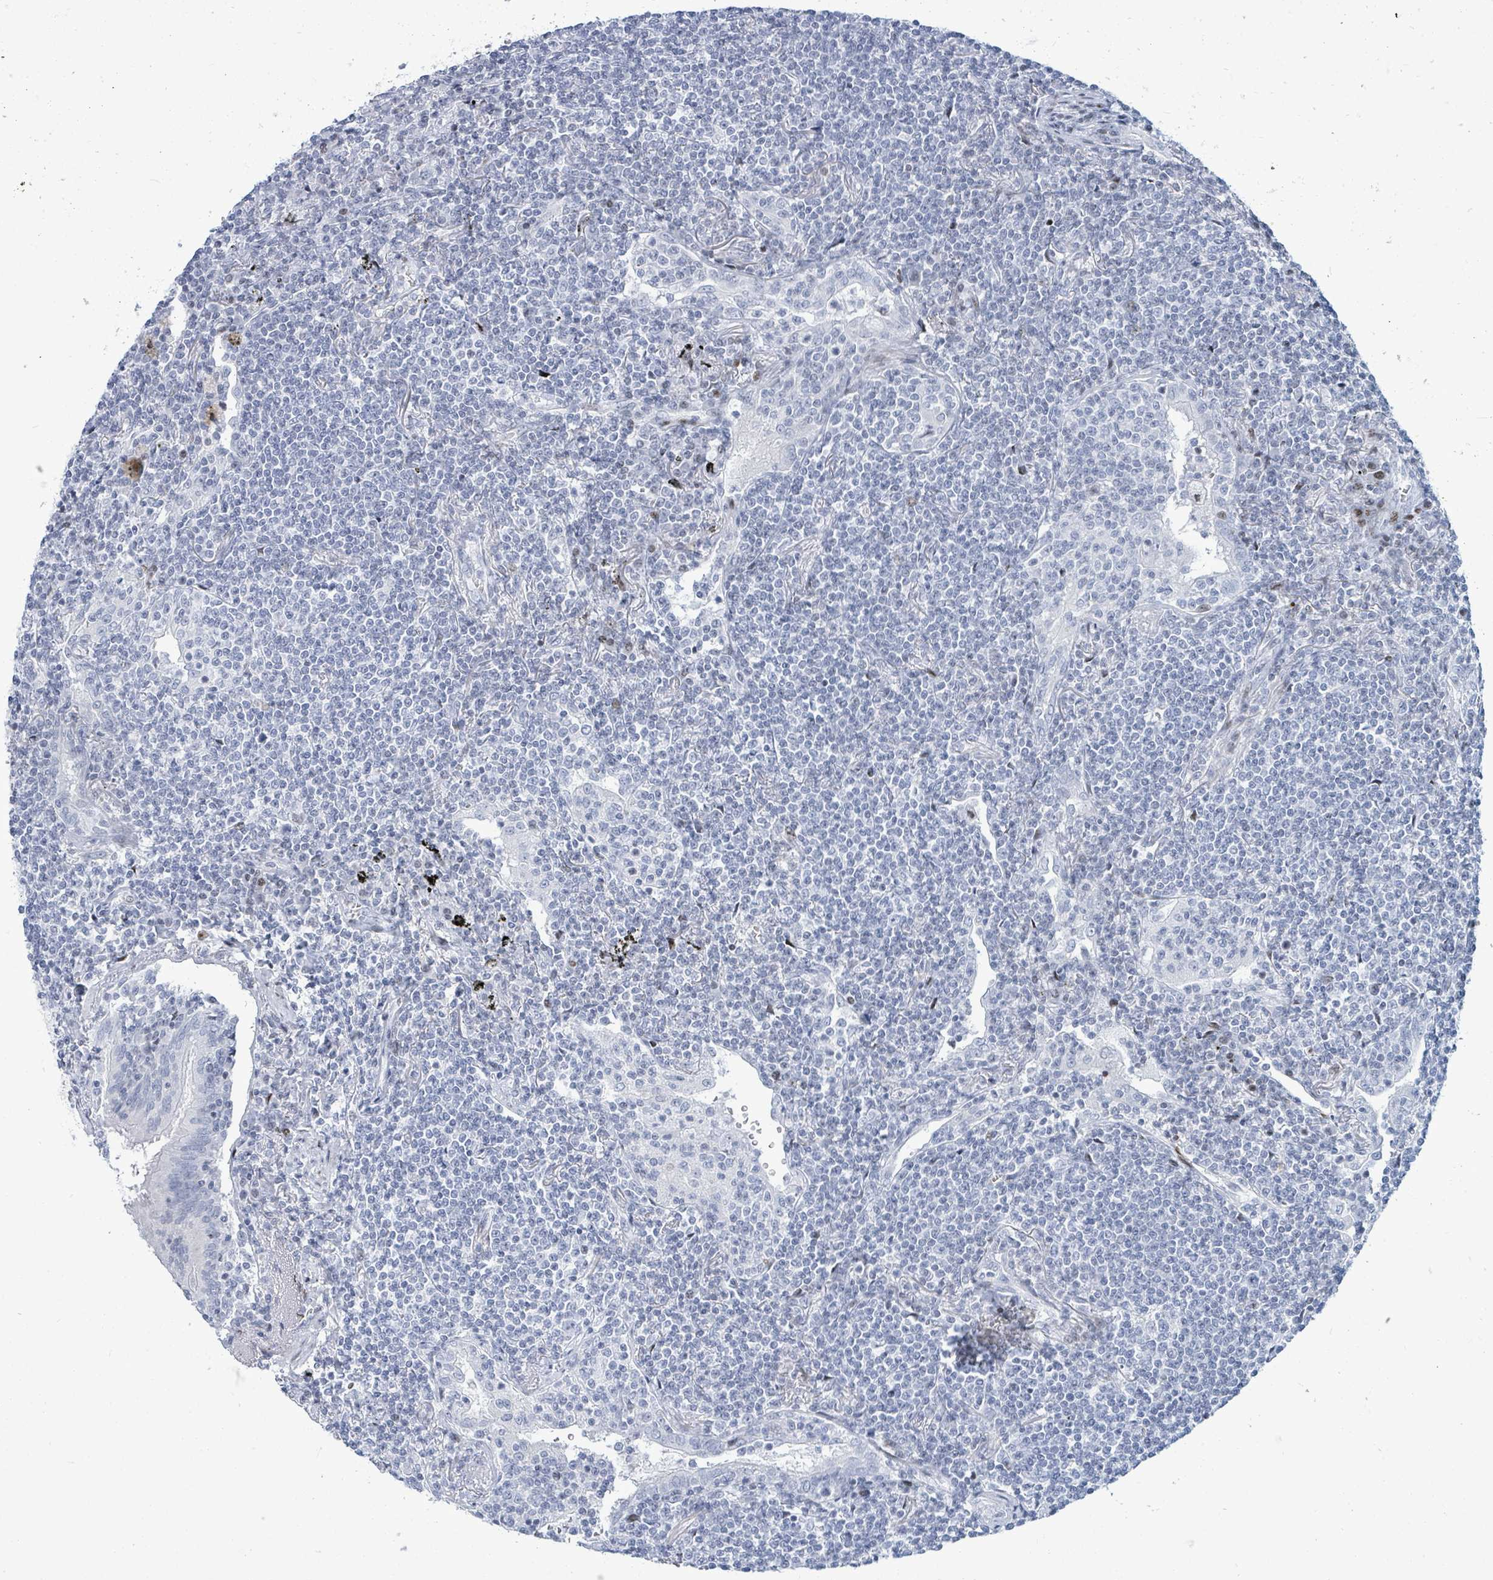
{"staining": {"intensity": "negative", "quantity": "none", "location": "none"}, "tissue": "lymphoma", "cell_type": "Tumor cells", "image_type": "cancer", "snomed": [{"axis": "morphology", "description": "Malignant lymphoma, non-Hodgkin's type, Low grade"}, {"axis": "topography", "description": "Lung"}], "caption": "An immunohistochemistry (IHC) photomicrograph of lymphoma is shown. There is no staining in tumor cells of lymphoma.", "gene": "MALL", "patient": {"sex": "female", "age": 71}}